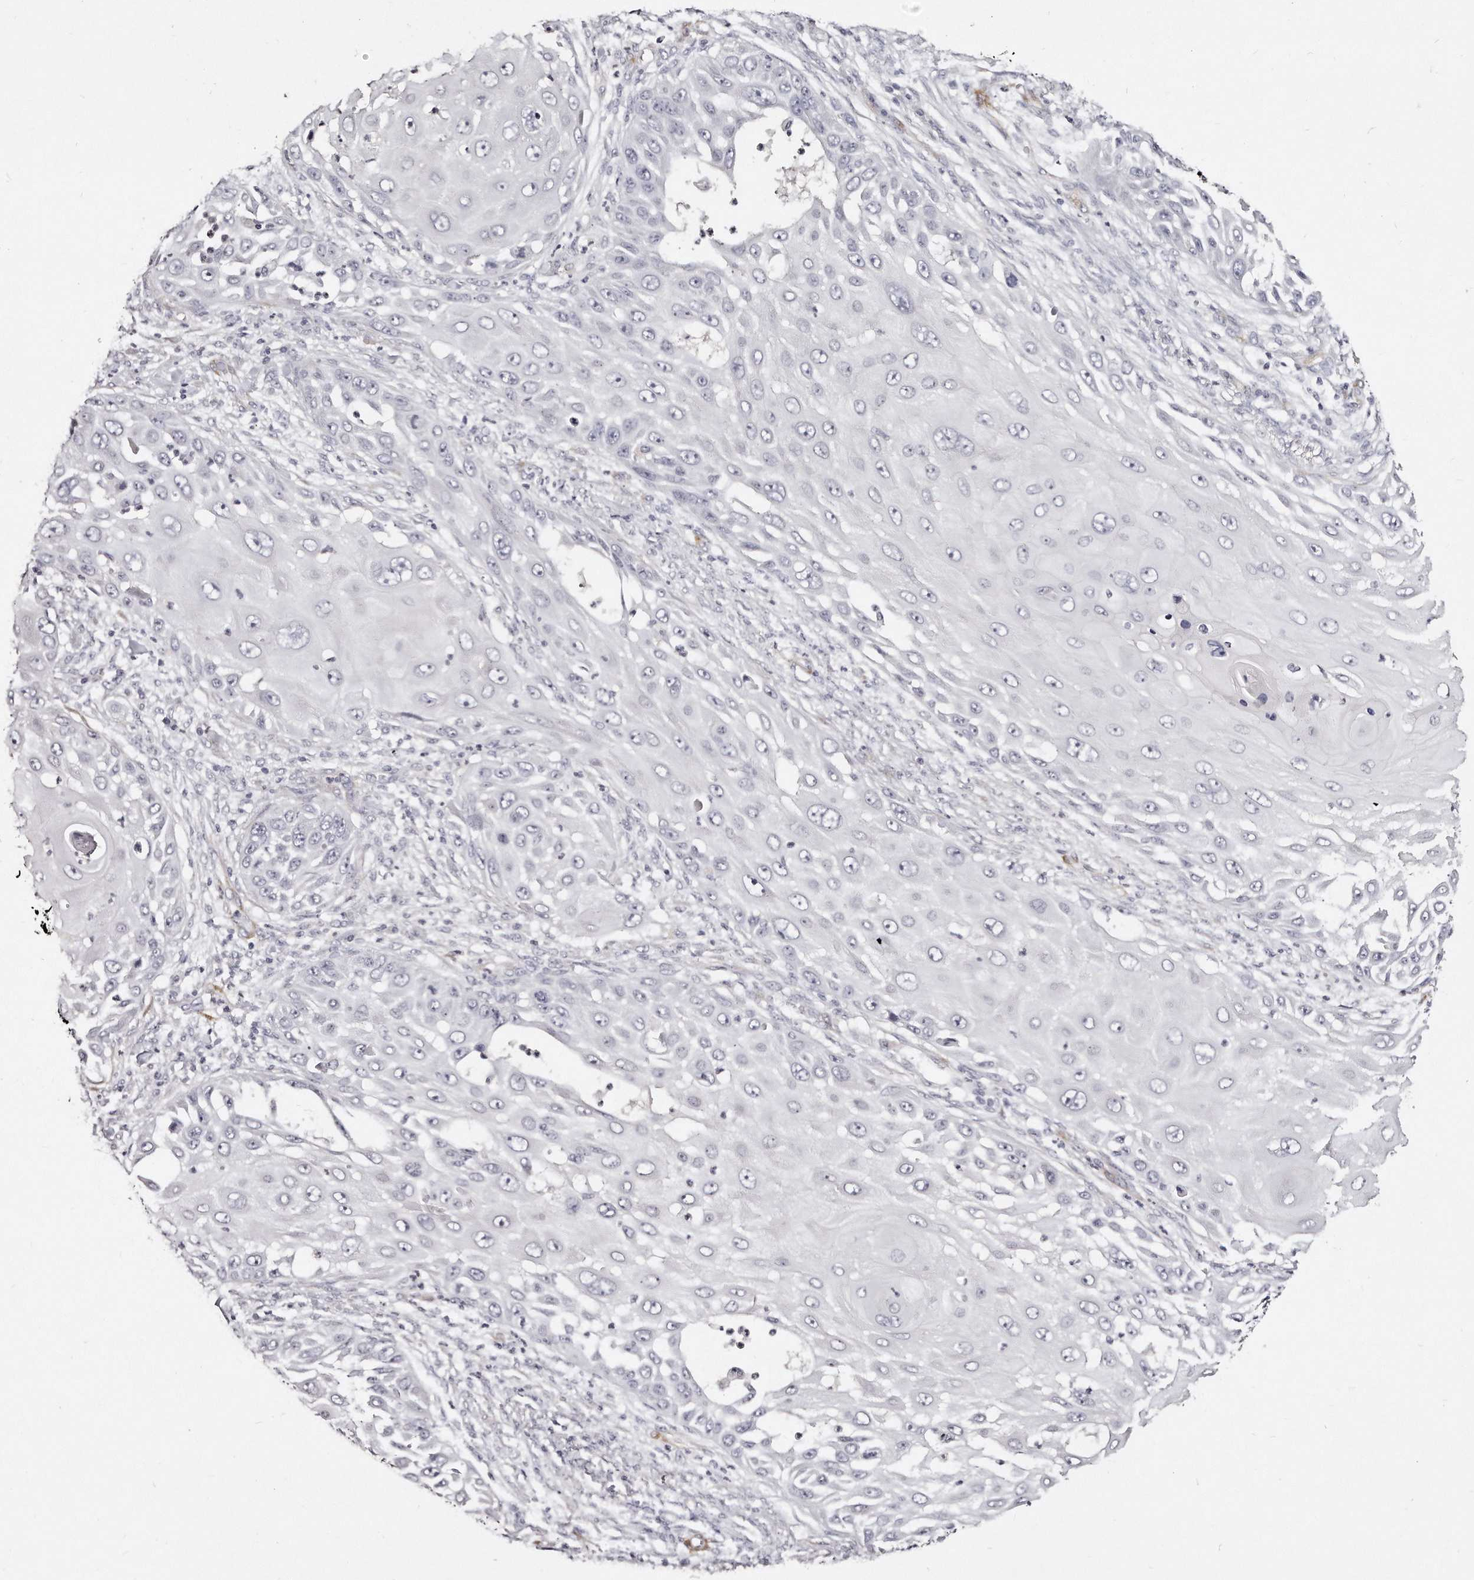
{"staining": {"intensity": "negative", "quantity": "none", "location": "none"}, "tissue": "skin cancer", "cell_type": "Tumor cells", "image_type": "cancer", "snomed": [{"axis": "morphology", "description": "Squamous cell carcinoma, NOS"}, {"axis": "topography", "description": "Skin"}], "caption": "Immunohistochemical staining of human skin squamous cell carcinoma displays no significant expression in tumor cells.", "gene": "LMOD1", "patient": {"sex": "female", "age": 44}}